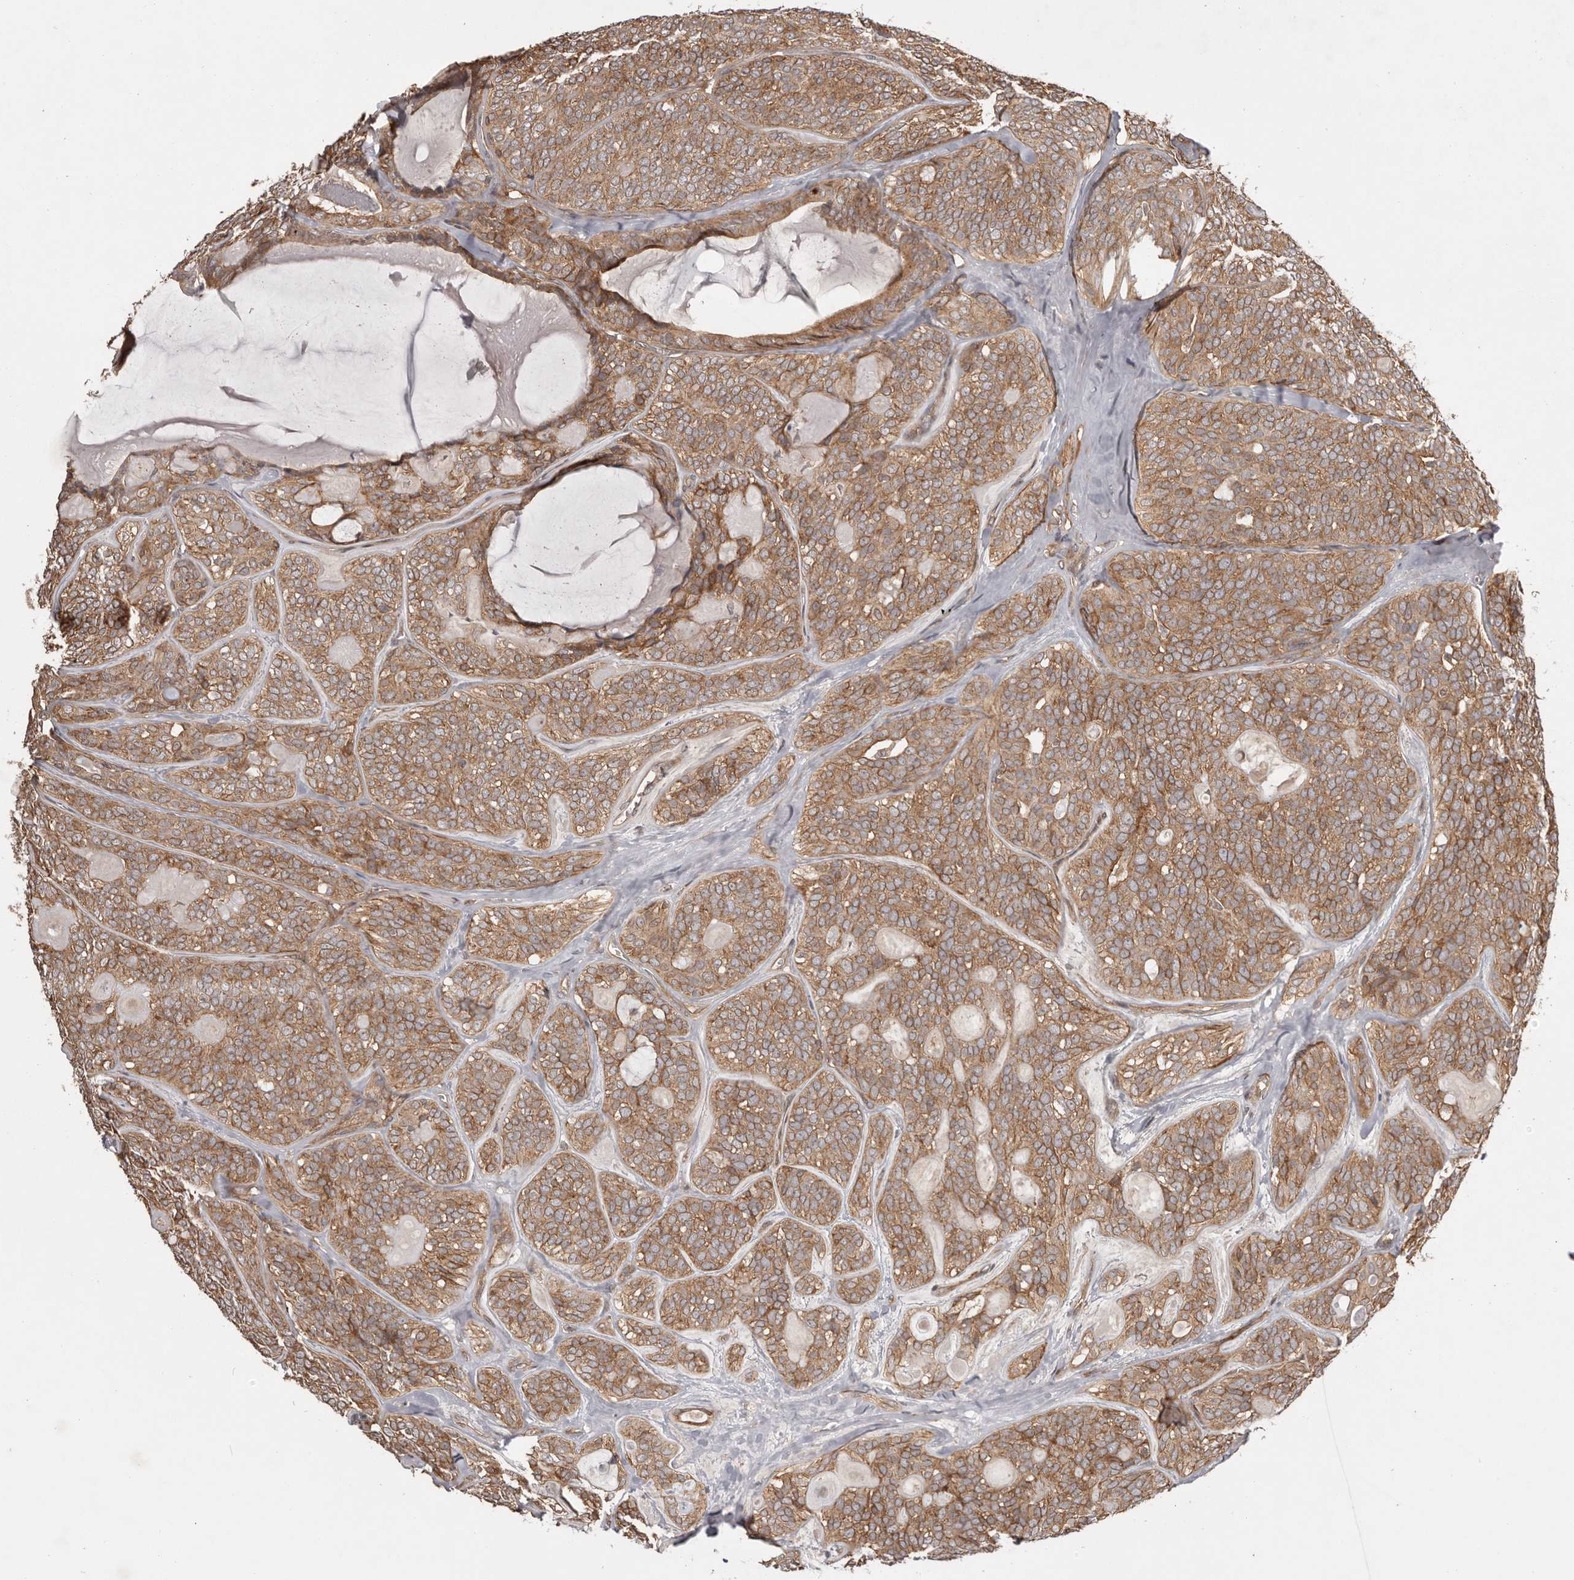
{"staining": {"intensity": "moderate", "quantity": ">75%", "location": "cytoplasmic/membranous"}, "tissue": "head and neck cancer", "cell_type": "Tumor cells", "image_type": "cancer", "snomed": [{"axis": "morphology", "description": "Adenocarcinoma, NOS"}, {"axis": "topography", "description": "Head-Neck"}], "caption": "Head and neck adenocarcinoma tissue exhibits moderate cytoplasmic/membranous staining in approximately >75% of tumor cells, visualized by immunohistochemistry.", "gene": "NFKBIA", "patient": {"sex": "male", "age": 66}}